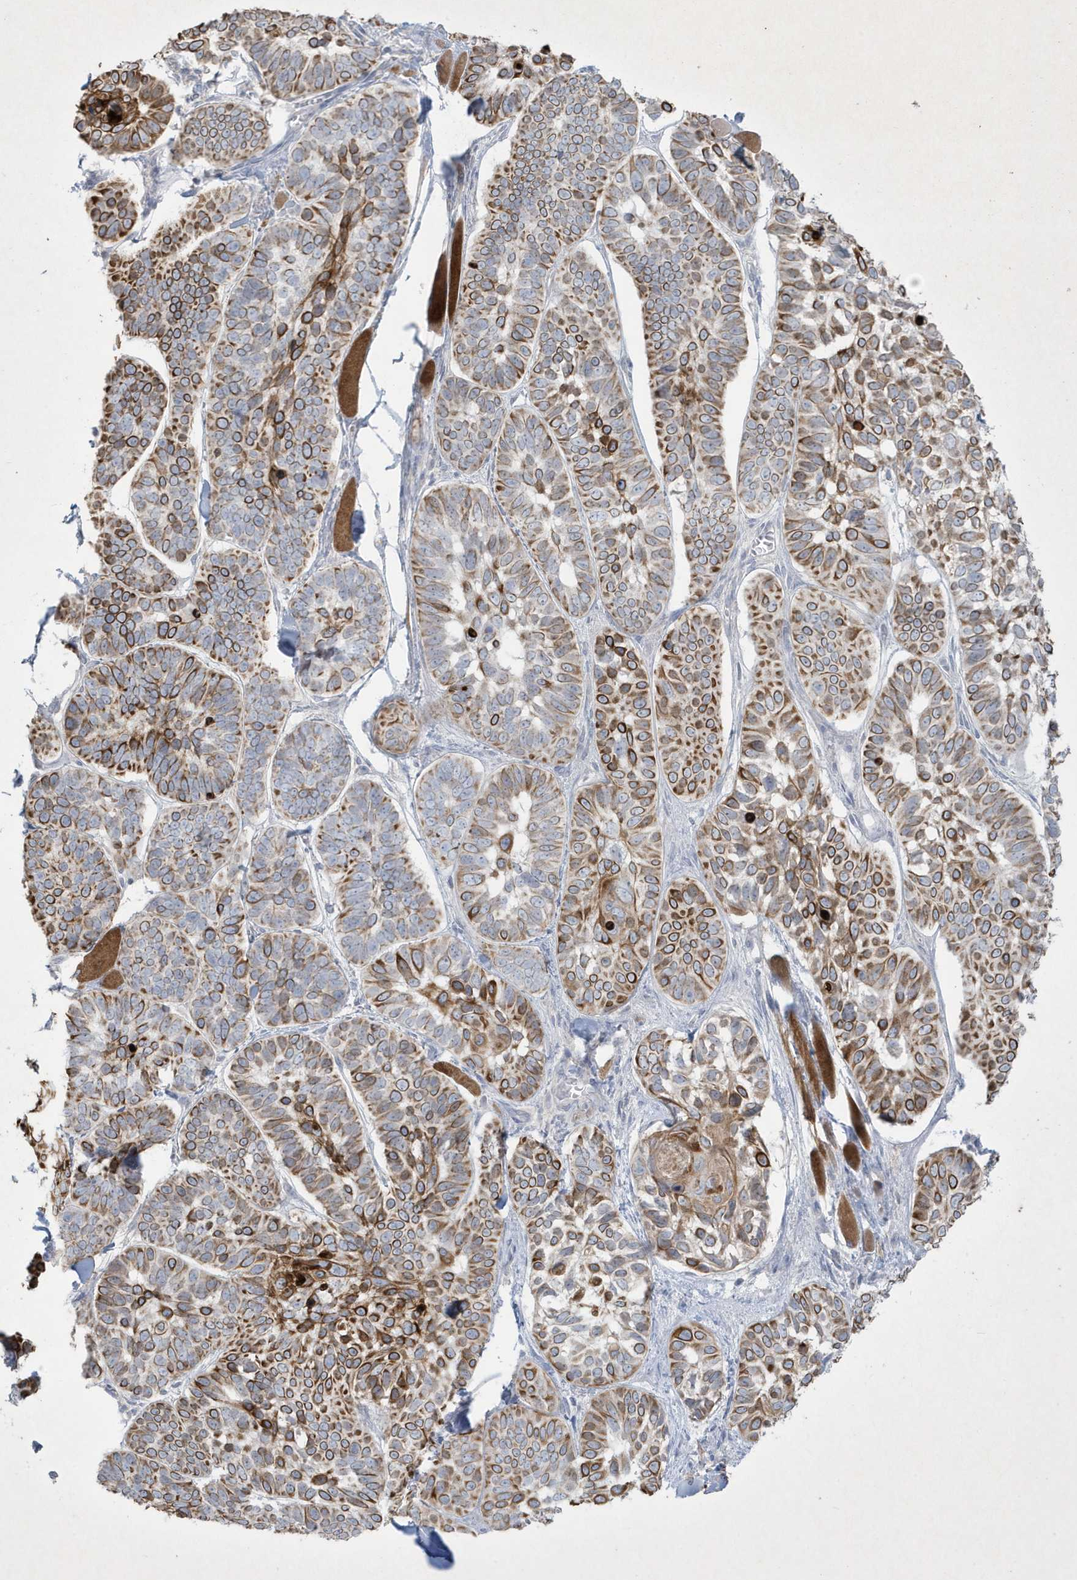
{"staining": {"intensity": "strong", "quantity": ">75%", "location": "cytoplasmic/membranous"}, "tissue": "skin cancer", "cell_type": "Tumor cells", "image_type": "cancer", "snomed": [{"axis": "morphology", "description": "Basal cell carcinoma"}, {"axis": "topography", "description": "Skin"}], "caption": "Immunohistochemistry photomicrograph of neoplastic tissue: human skin cancer stained using immunohistochemistry exhibits high levels of strong protein expression localized specifically in the cytoplasmic/membranous of tumor cells, appearing as a cytoplasmic/membranous brown color.", "gene": "CCDC24", "patient": {"sex": "male", "age": 62}}